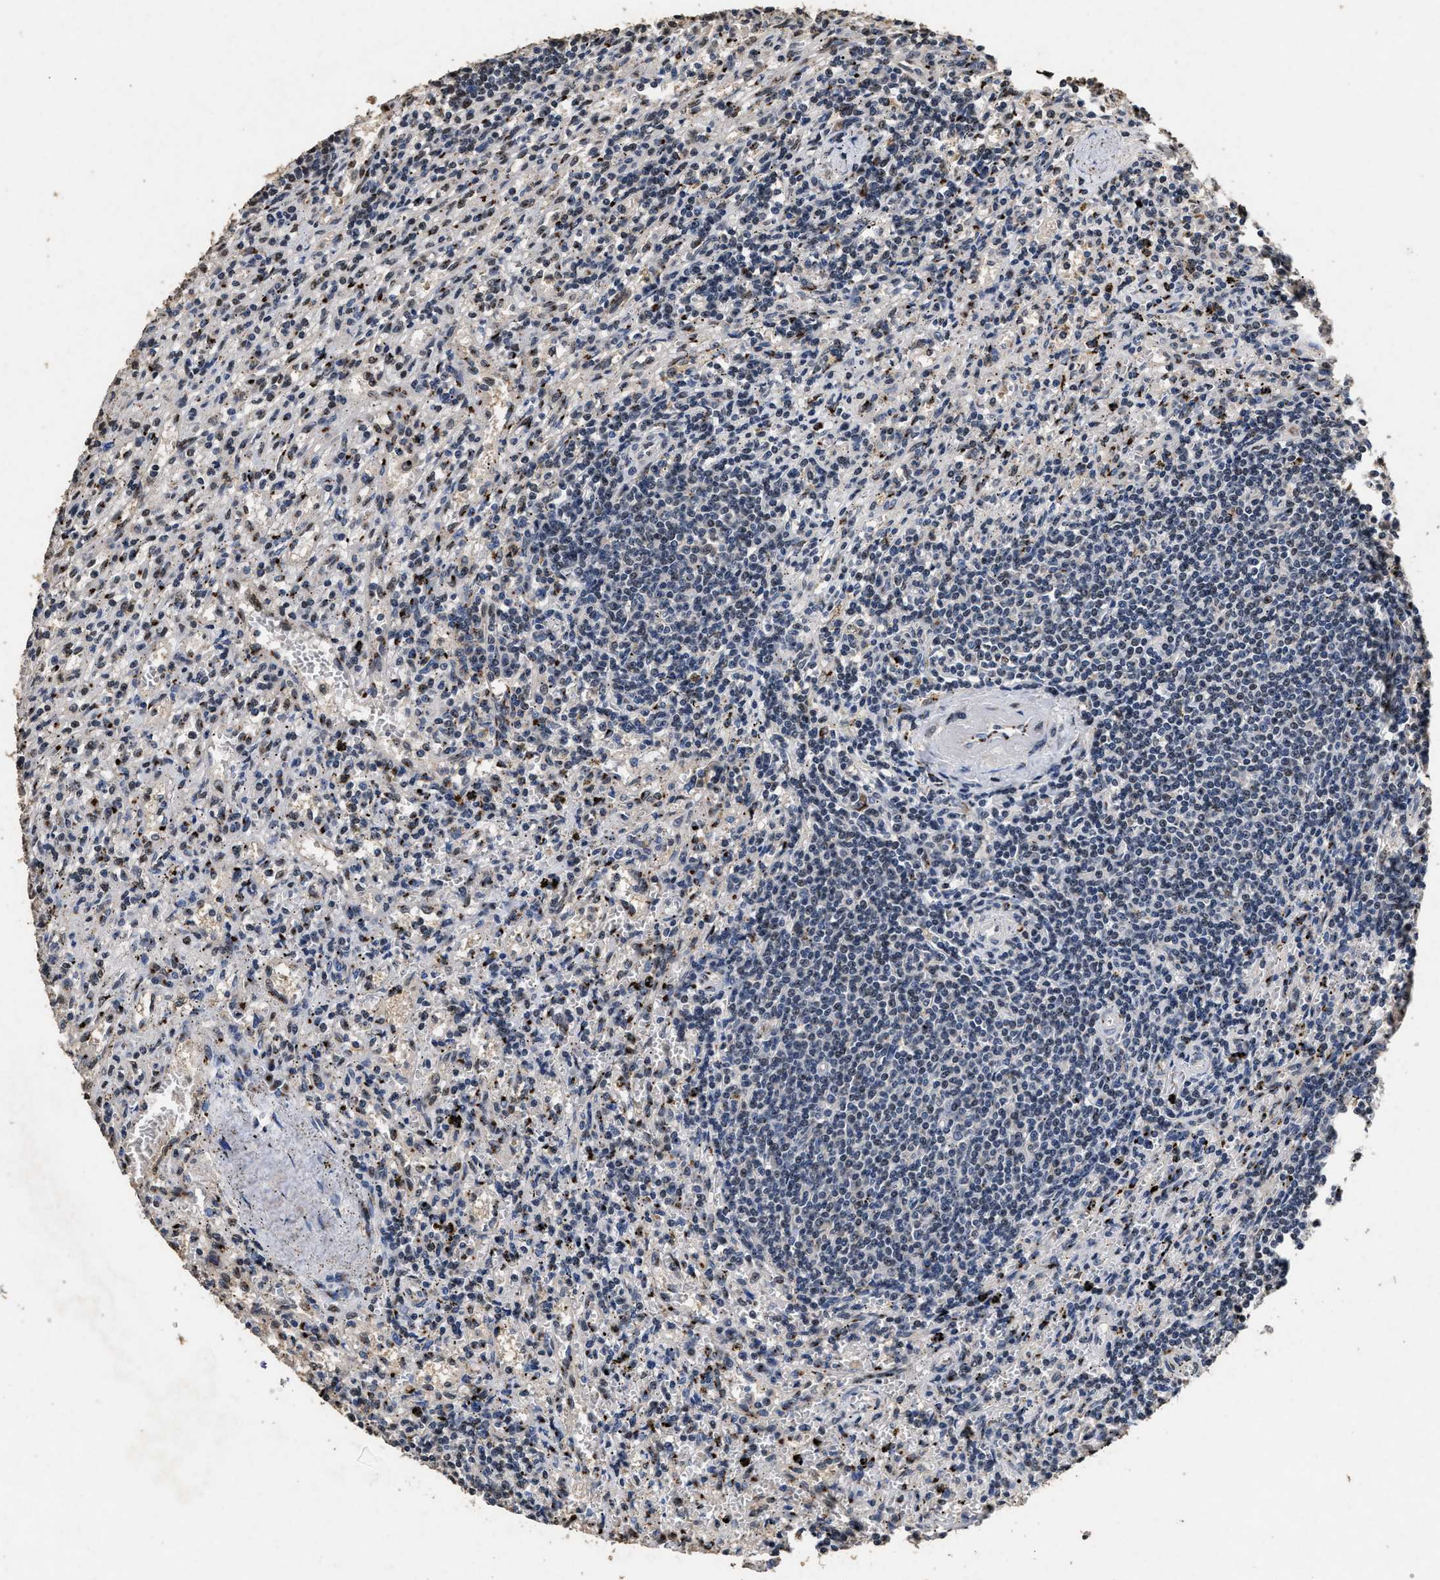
{"staining": {"intensity": "weak", "quantity": "<25%", "location": "nuclear"}, "tissue": "lymphoma", "cell_type": "Tumor cells", "image_type": "cancer", "snomed": [{"axis": "morphology", "description": "Malignant lymphoma, non-Hodgkin's type, Low grade"}, {"axis": "topography", "description": "Spleen"}], "caption": "Lymphoma stained for a protein using IHC displays no staining tumor cells.", "gene": "TPST2", "patient": {"sex": "male", "age": 76}}